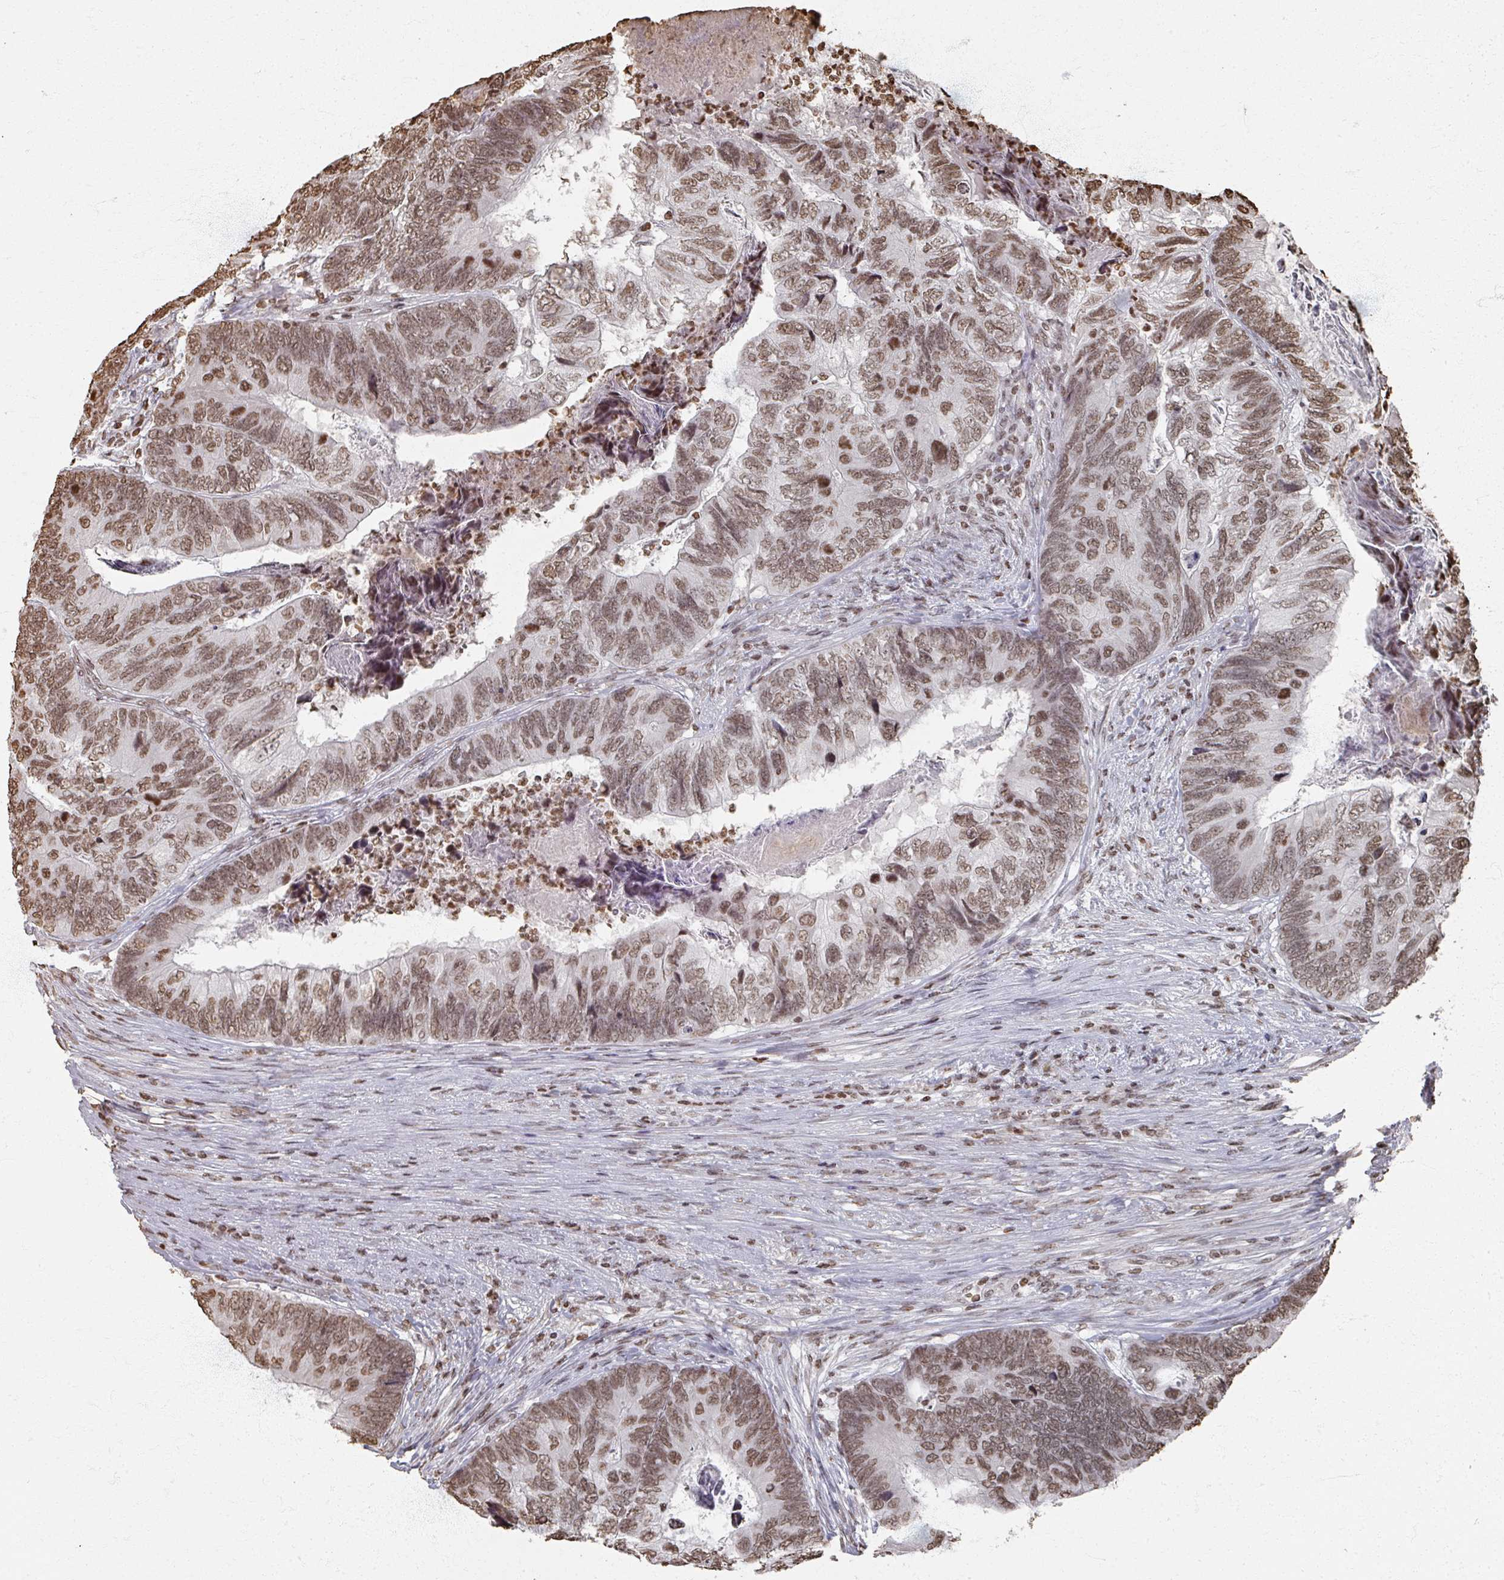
{"staining": {"intensity": "moderate", "quantity": ">75%", "location": "nuclear"}, "tissue": "colorectal cancer", "cell_type": "Tumor cells", "image_type": "cancer", "snomed": [{"axis": "morphology", "description": "Adenocarcinoma, NOS"}, {"axis": "topography", "description": "Colon"}], "caption": "The histopathology image exhibits immunohistochemical staining of colorectal cancer. There is moderate nuclear positivity is appreciated in approximately >75% of tumor cells. (DAB (3,3'-diaminobenzidine) IHC, brown staining for protein, blue staining for nuclei).", "gene": "DCUN1D5", "patient": {"sex": "female", "age": 67}}